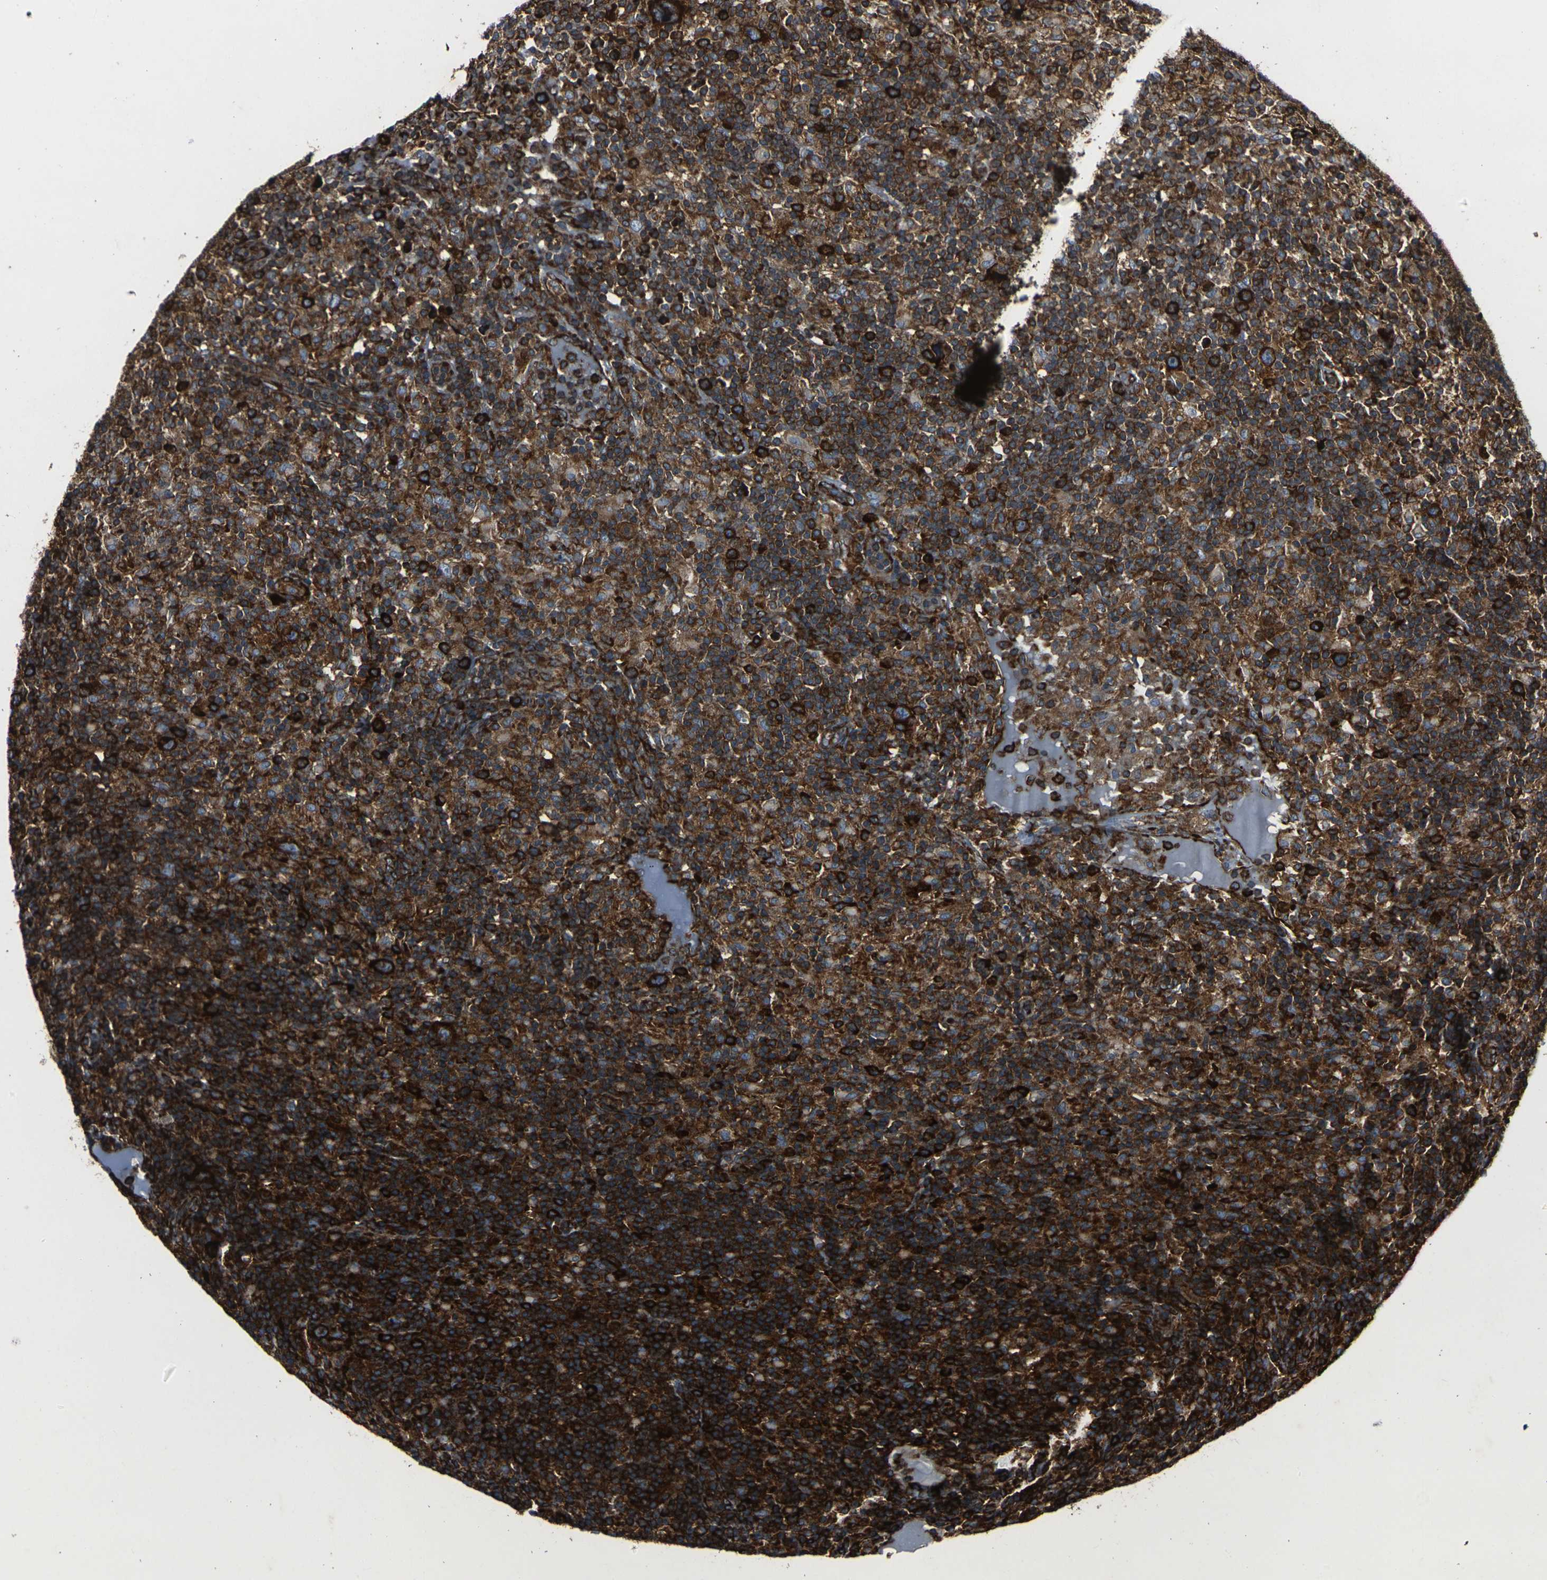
{"staining": {"intensity": "strong", "quantity": ">75%", "location": "cytoplasmic/membranous"}, "tissue": "lymphoma", "cell_type": "Tumor cells", "image_type": "cancer", "snomed": [{"axis": "morphology", "description": "Hodgkin's disease, NOS"}, {"axis": "topography", "description": "Lymph node"}], "caption": "Protein staining by immunohistochemistry demonstrates strong cytoplasmic/membranous staining in about >75% of tumor cells in lymphoma.", "gene": "MARCHF2", "patient": {"sex": "male", "age": 70}}